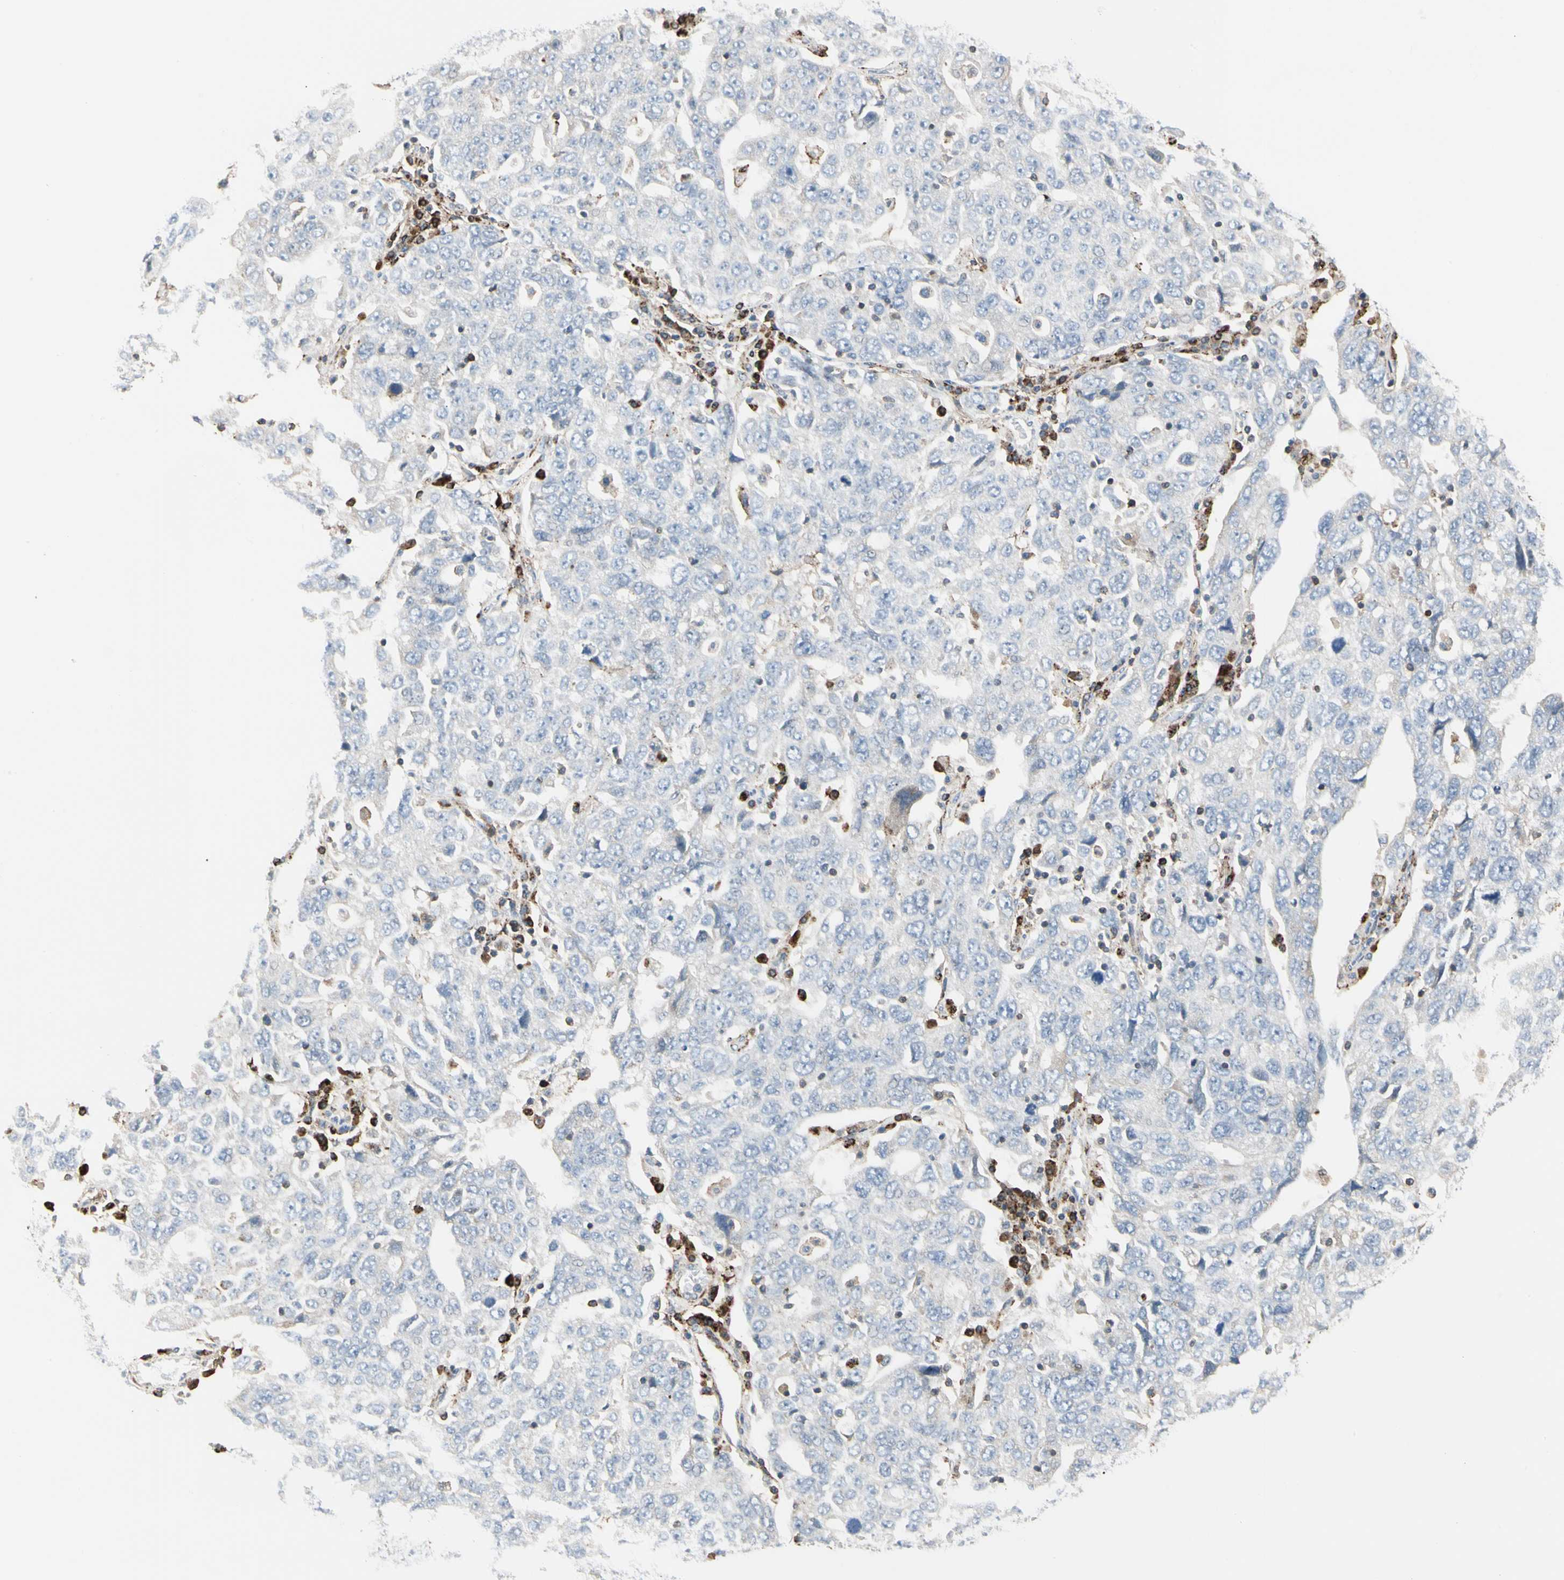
{"staining": {"intensity": "negative", "quantity": "none", "location": "none"}, "tissue": "ovarian cancer", "cell_type": "Tumor cells", "image_type": "cancer", "snomed": [{"axis": "morphology", "description": "Carcinoma, endometroid"}, {"axis": "topography", "description": "Ovary"}], "caption": "Immunohistochemical staining of ovarian endometroid carcinoma shows no significant staining in tumor cells. (Brightfield microscopy of DAB (3,3'-diaminobenzidine) immunohistochemistry at high magnification).", "gene": "CLEC2B", "patient": {"sex": "female", "age": 62}}